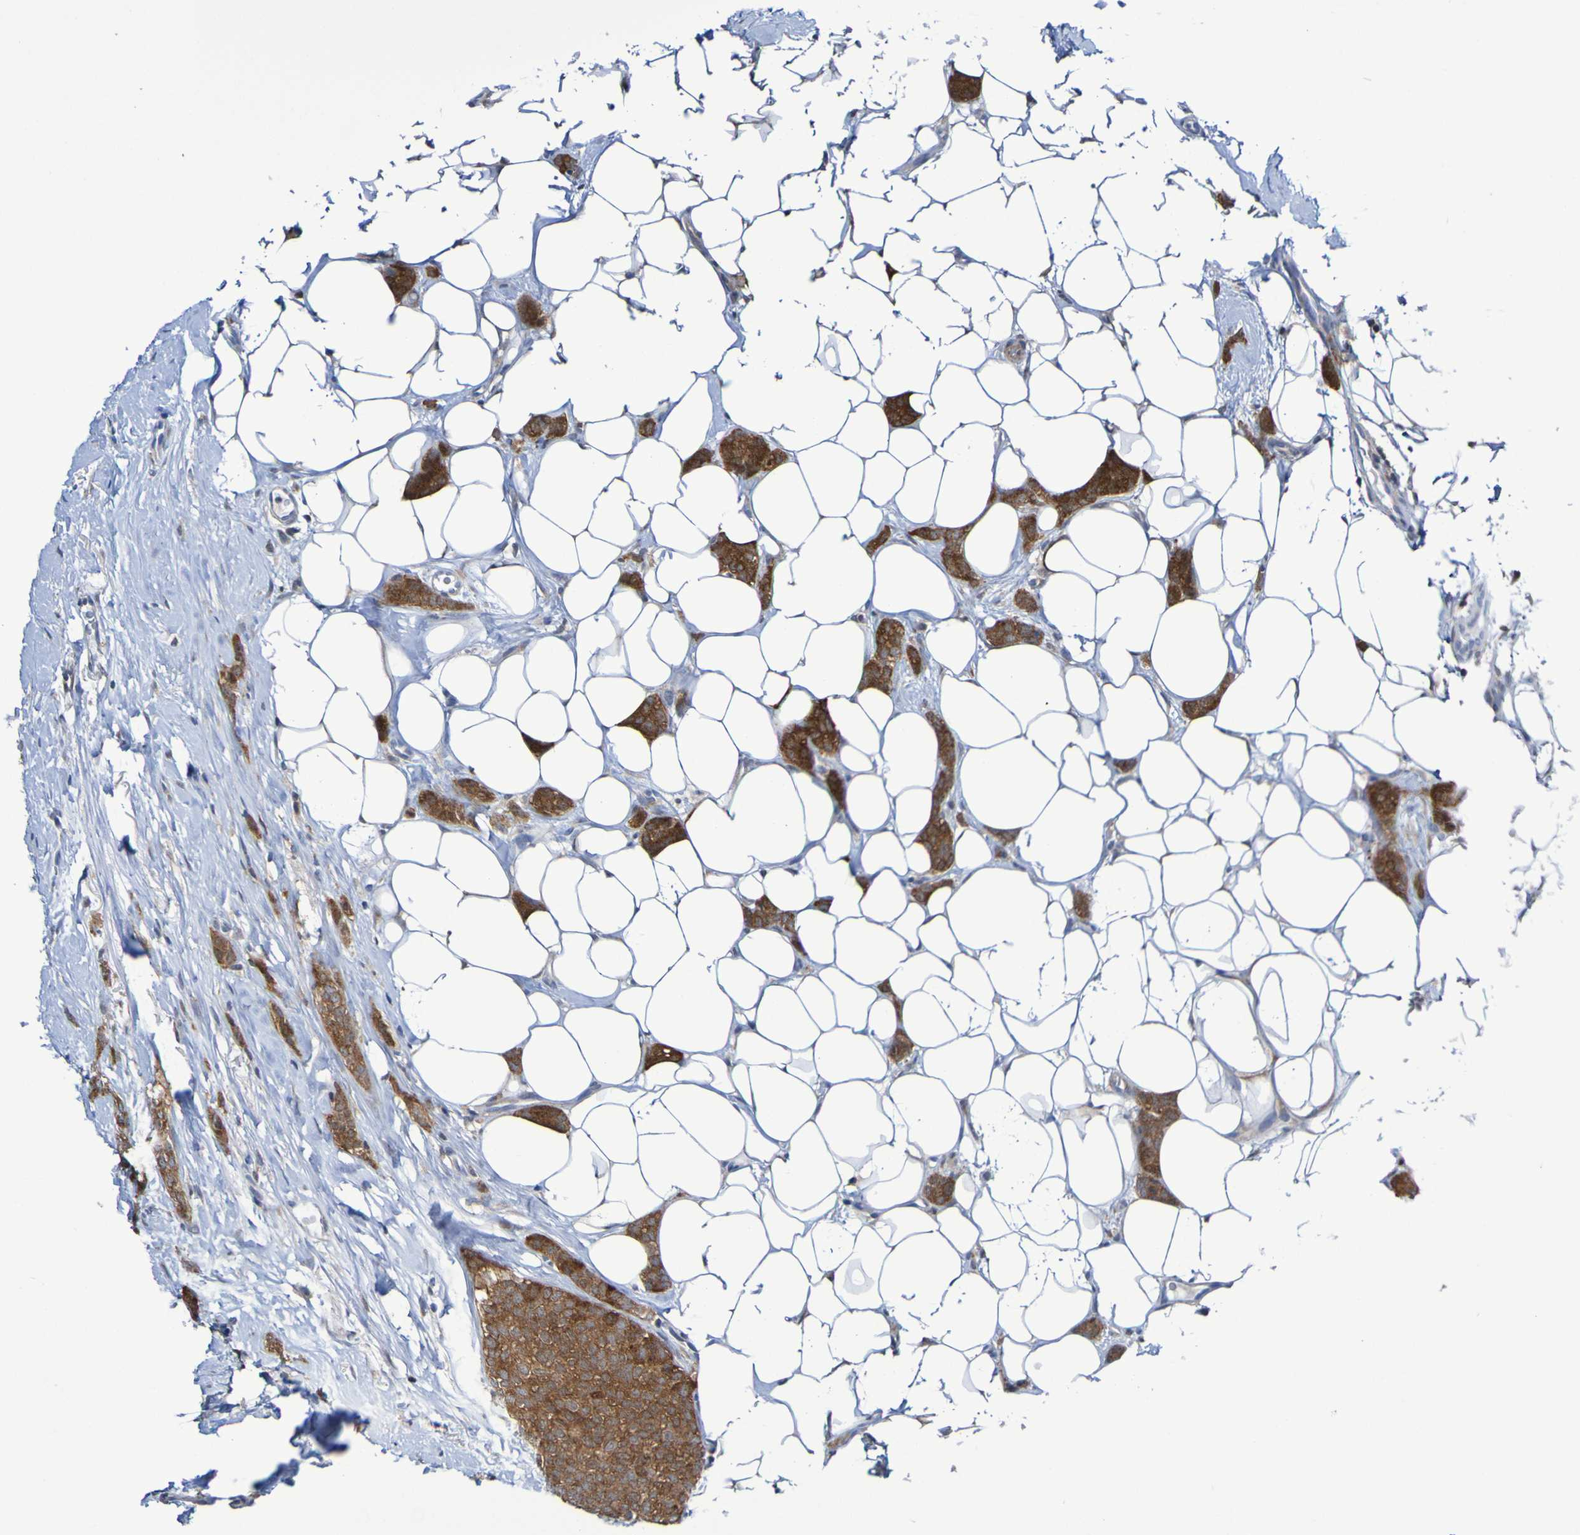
{"staining": {"intensity": "strong", "quantity": ">75%", "location": "cytoplasmic/membranous"}, "tissue": "breast cancer", "cell_type": "Tumor cells", "image_type": "cancer", "snomed": [{"axis": "morphology", "description": "Lobular carcinoma"}, {"axis": "topography", "description": "Skin"}, {"axis": "topography", "description": "Breast"}], "caption": "Brown immunohistochemical staining in breast cancer displays strong cytoplasmic/membranous positivity in approximately >75% of tumor cells.", "gene": "ATIC", "patient": {"sex": "female", "age": 46}}